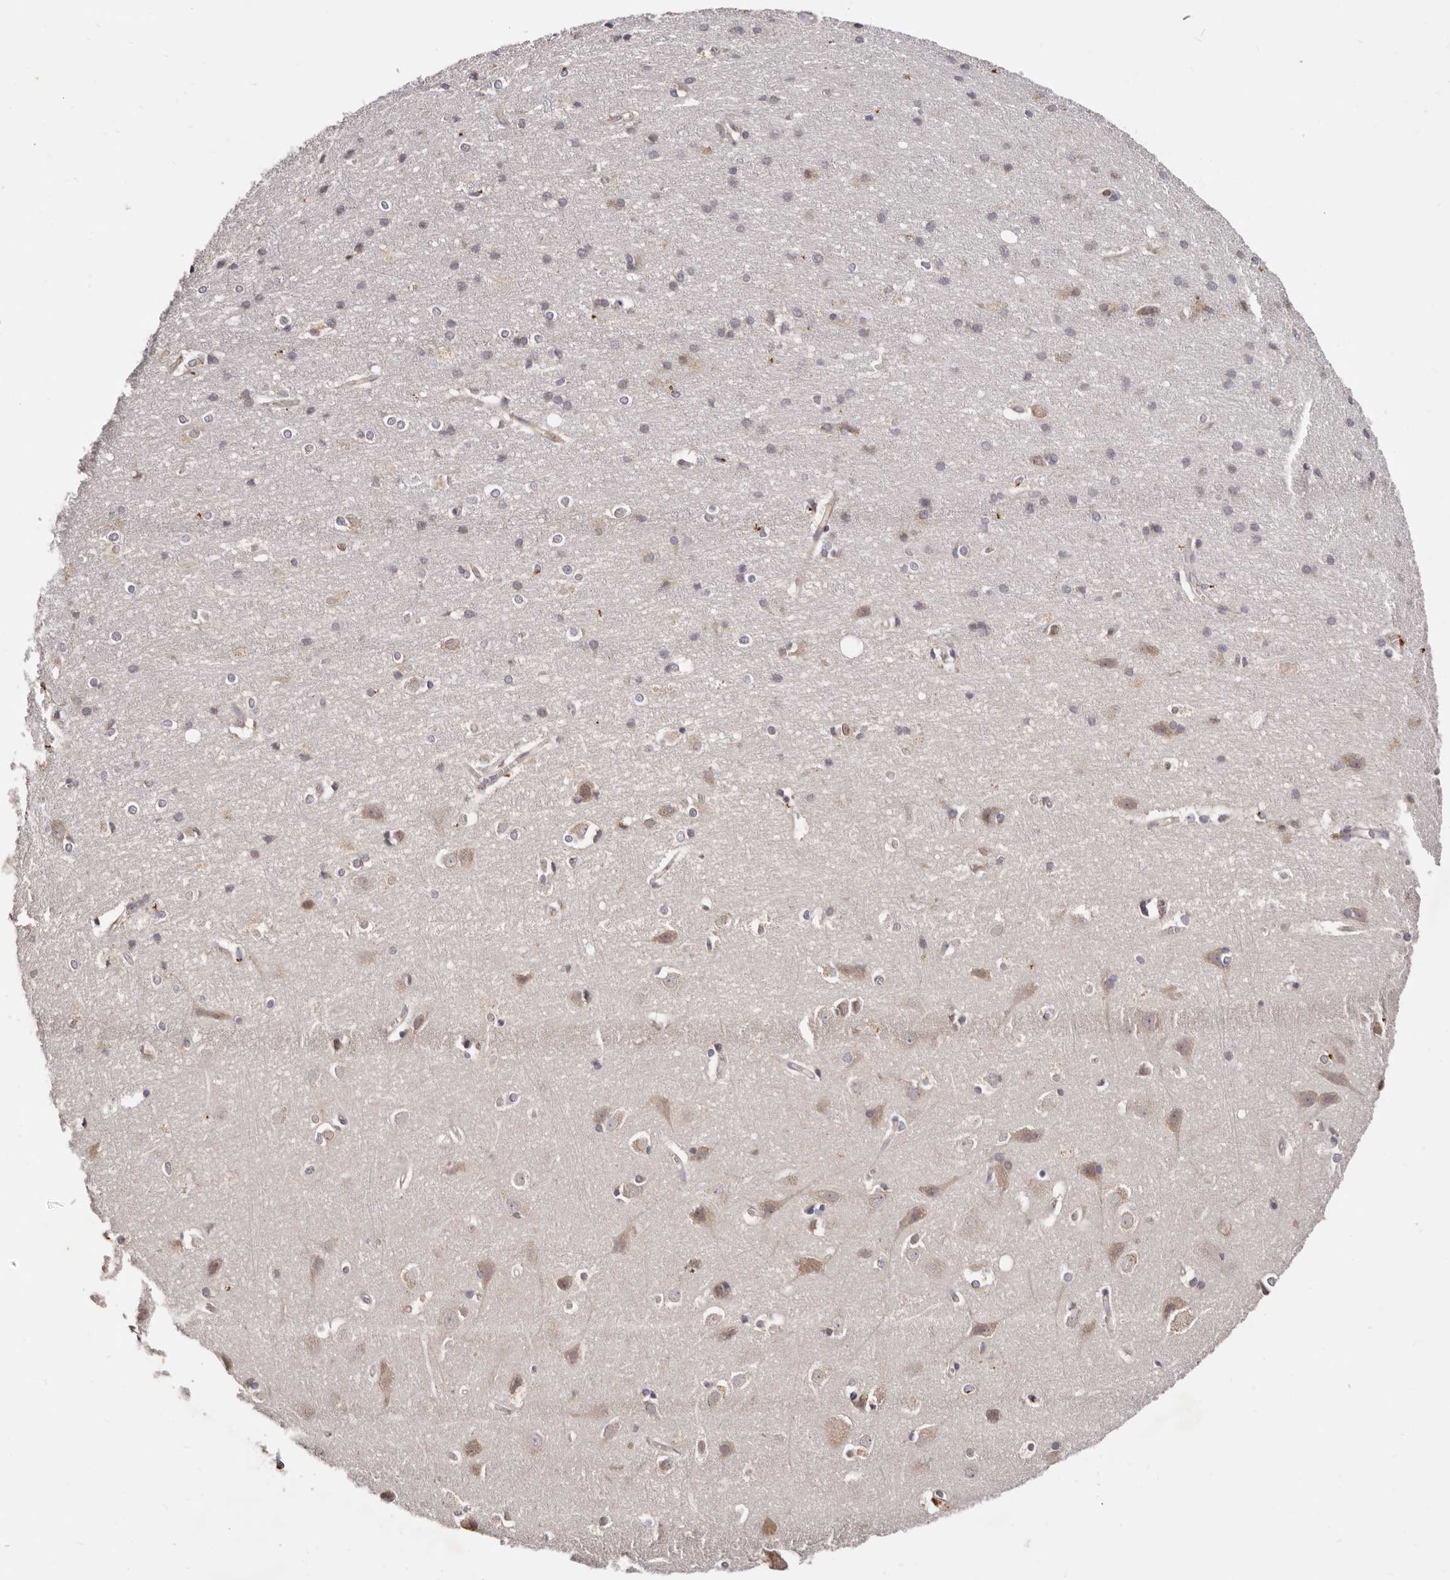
{"staining": {"intensity": "negative", "quantity": "none", "location": "none"}, "tissue": "cerebral cortex", "cell_type": "Endothelial cells", "image_type": "normal", "snomed": [{"axis": "morphology", "description": "Normal tissue, NOS"}, {"axis": "topography", "description": "Cerebral cortex"}], "caption": "Immunohistochemistry of unremarkable cerebral cortex shows no expression in endothelial cells.", "gene": "DACT2", "patient": {"sex": "male", "age": 54}}